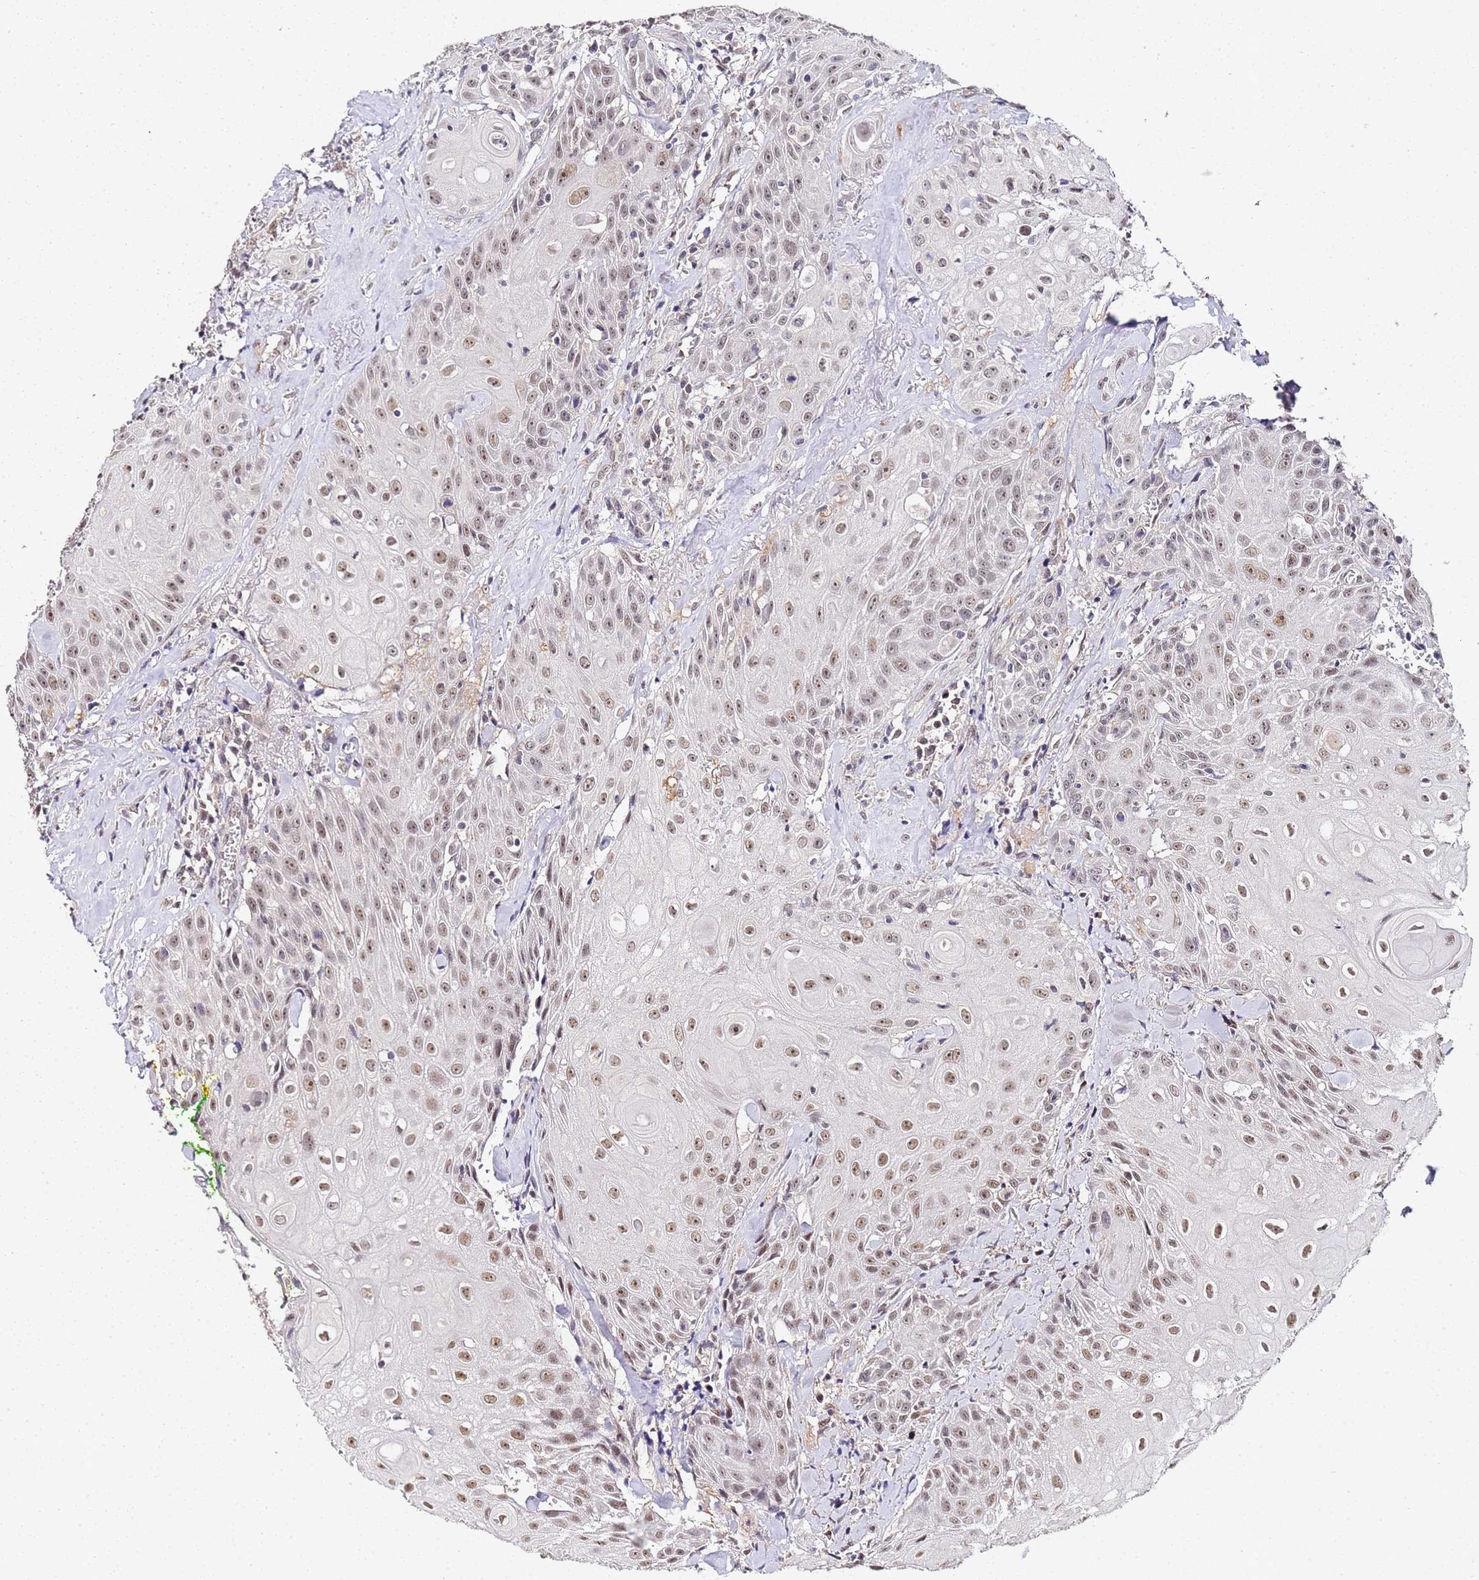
{"staining": {"intensity": "moderate", "quantity": "25%-75%", "location": "nuclear"}, "tissue": "head and neck cancer", "cell_type": "Tumor cells", "image_type": "cancer", "snomed": [{"axis": "morphology", "description": "Squamous cell carcinoma, NOS"}, {"axis": "topography", "description": "Oral tissue"}, {"axis": "topography", "description": "Head-Neck"}], "caption": "Moderate nuclear expression is present in about 25%-75% of tumor cells in squamous cell carcinoma (head and neck).", "gene": "LSM3", "patient": {"sex": "female", "age": 82}}